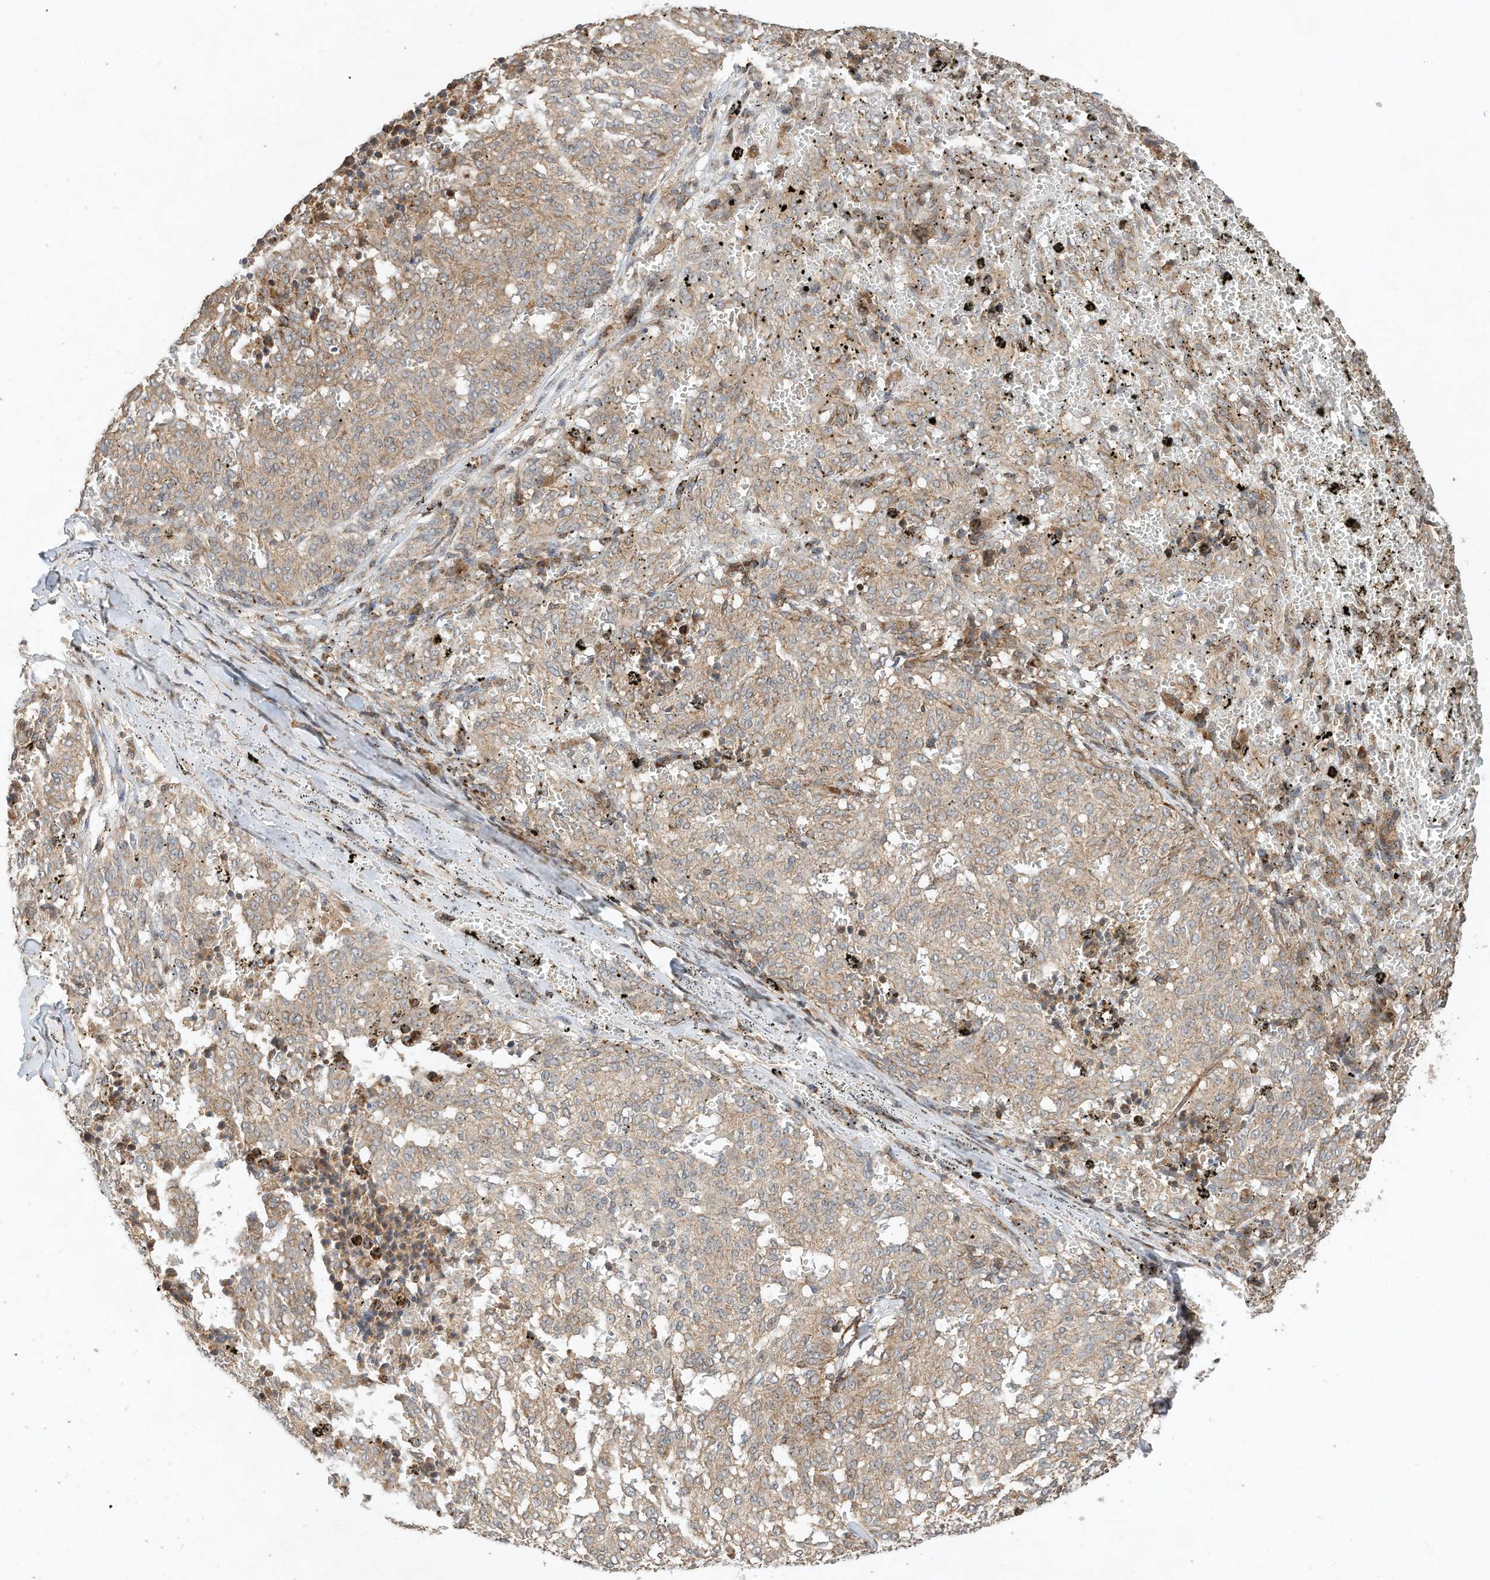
{"staining": {"intensity": "weak", "quantity": ">75%", "location": "cytoplasmic/membranous"}, "tissue": "melanoma", "cell_type": "Tumor cells", "image_type": "cancer", "snomed": [{"axis": "morphology", "description": "Malignant melanoma, NOS"}, {"axis": "topography", "description": "Skin"}], "caption": "Malignant melanoma tissue displays weak cytoplasmic/membranous expression in approximately >75% of tumor cells, visualized by immunohistochemistry. The protein is shown in brown color, while the nuclei are stained blue.", "gene": "CPAMD8", "patient": {"sex": "female", "age": 72}}